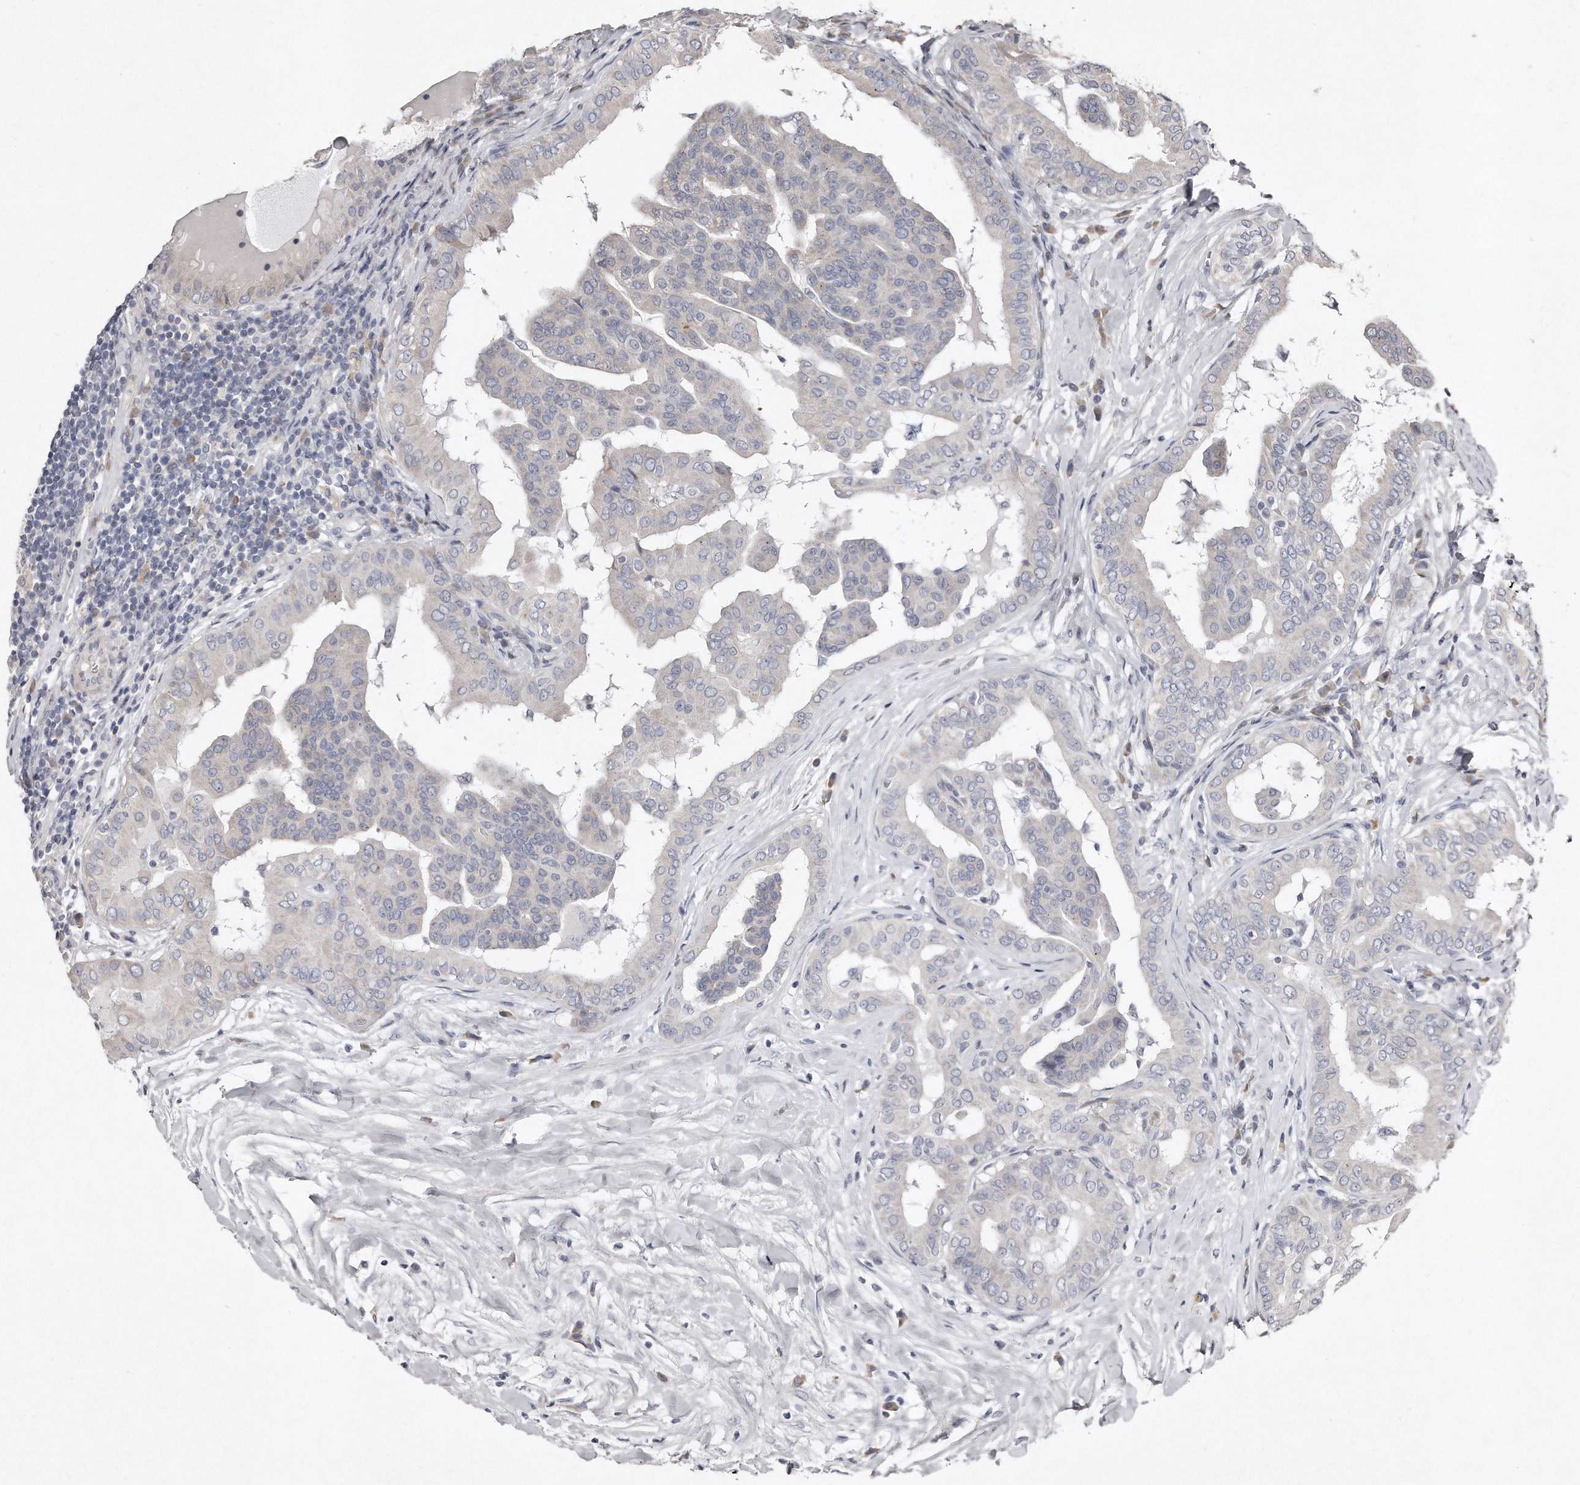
{"staining": {"intensity": "negative", "quantity": "none", "location": "none"}, "tissue": "thyroid cancer", "cell_type": "Tumor cells", "image_type": "cancer", "snomed": [{"axis": "morphology", "description": "Papillary adenocarcinoma, NOS"}, {"axis": "topography", "description": "Thyroid gland"}], "caption": "This is an IHC photomicrograph of papillary adenocarcinoma (thyroid). There is no positivity in tumor cells.", "gene": "TECR", "patient": {"sex": "male", "age": 33}}